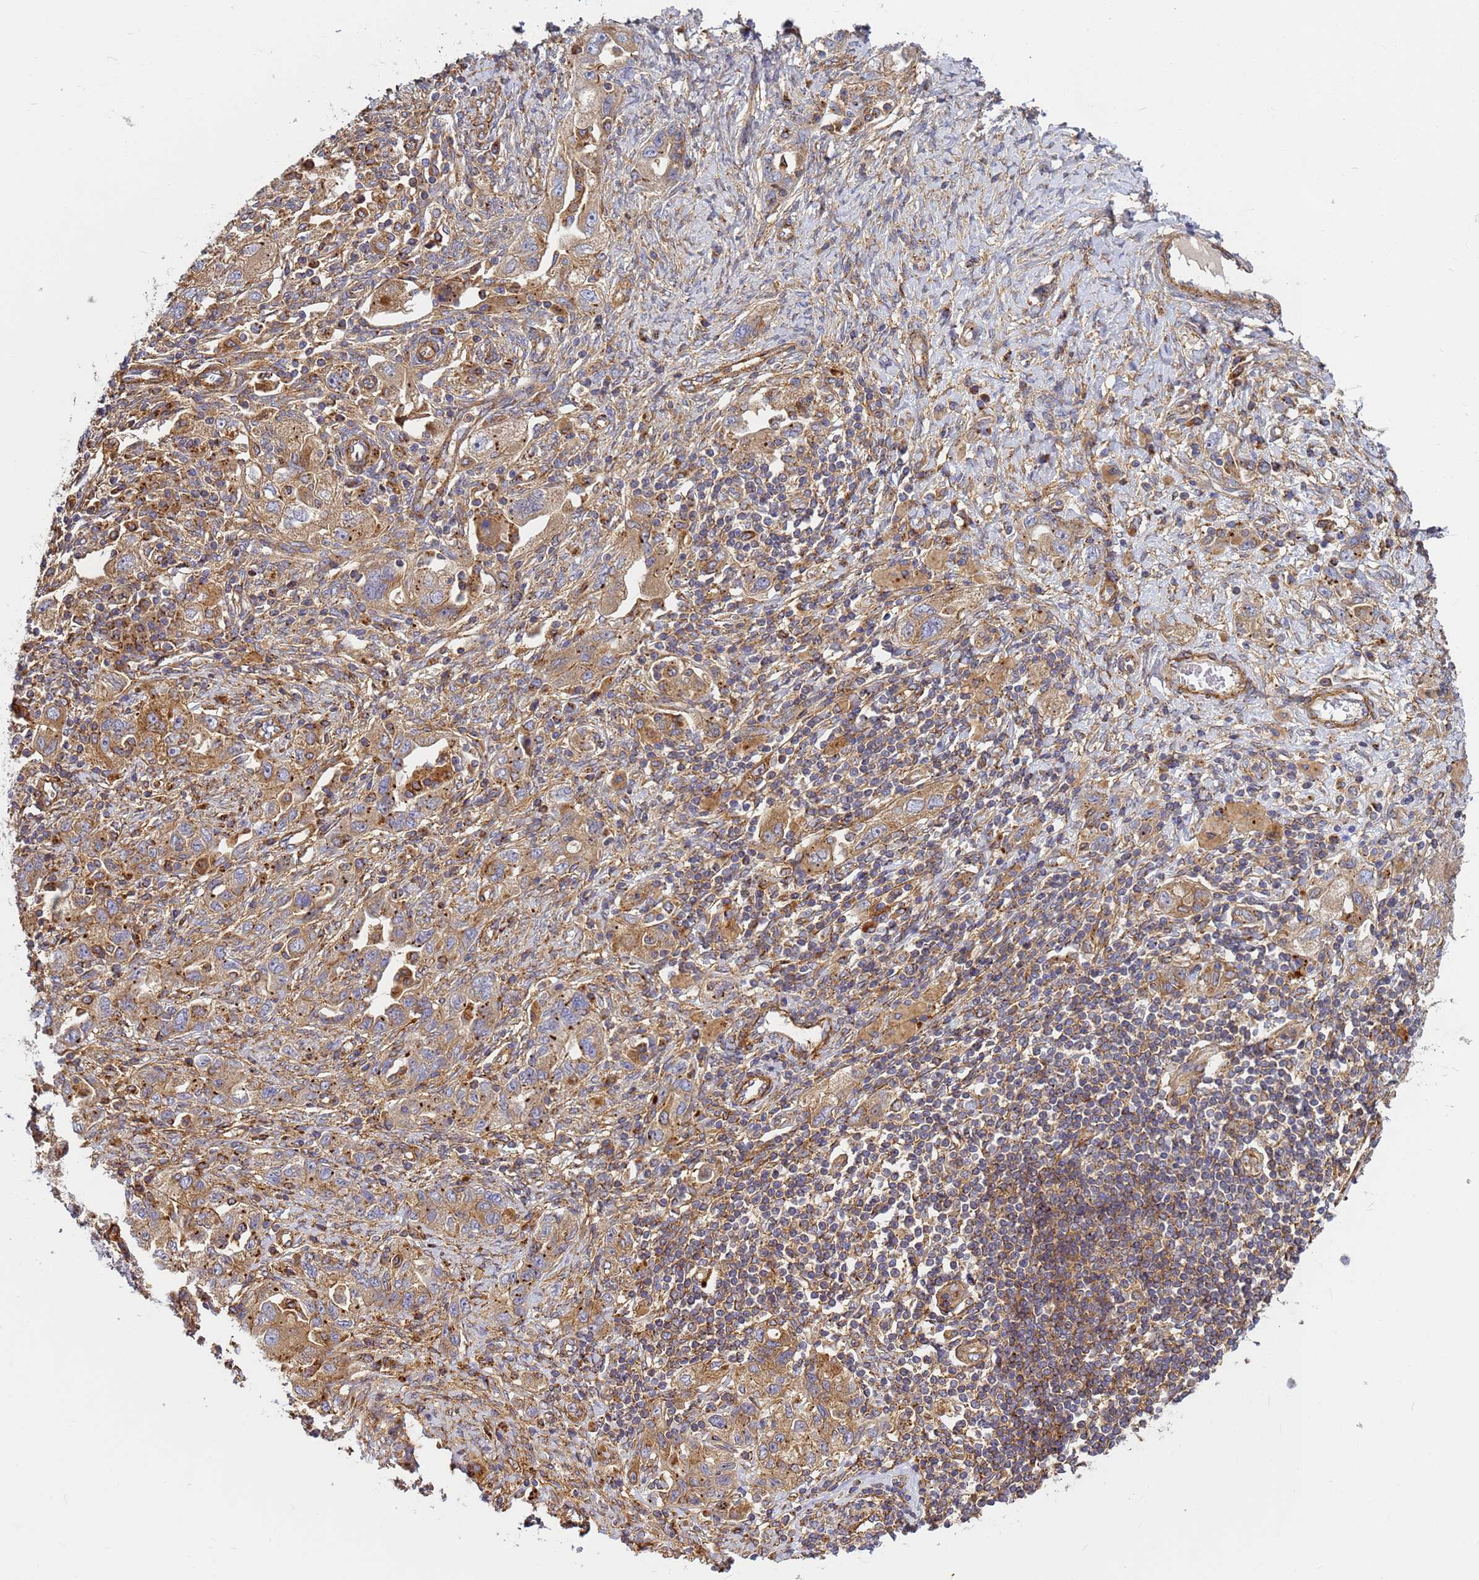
{"staining": {"intensity": "moderate", "quantity": ">75%", "location": "cytoplasmic/membranous"}, "tissue": "ovarian cancer", "cell_type": "Tumor cells", "image_type": "cancer", "snomed": [{"axis": "morphology", "description": "Carcinoma, NOS"}, {"axis": "morphology", "description": "Cystadenocarcinoma, serous, NOS"}, {"axis": "topography", "description": "Ovary"}], "caption": "Protein staining demonstrates moderate cytoplasmic/membranous positivity in approximately >75% of tumor cells in ovarian cancer (serous cystadenocarcinoma).", "gene": "C2CD5", "patient": {"sex": "female", "age": 69}}